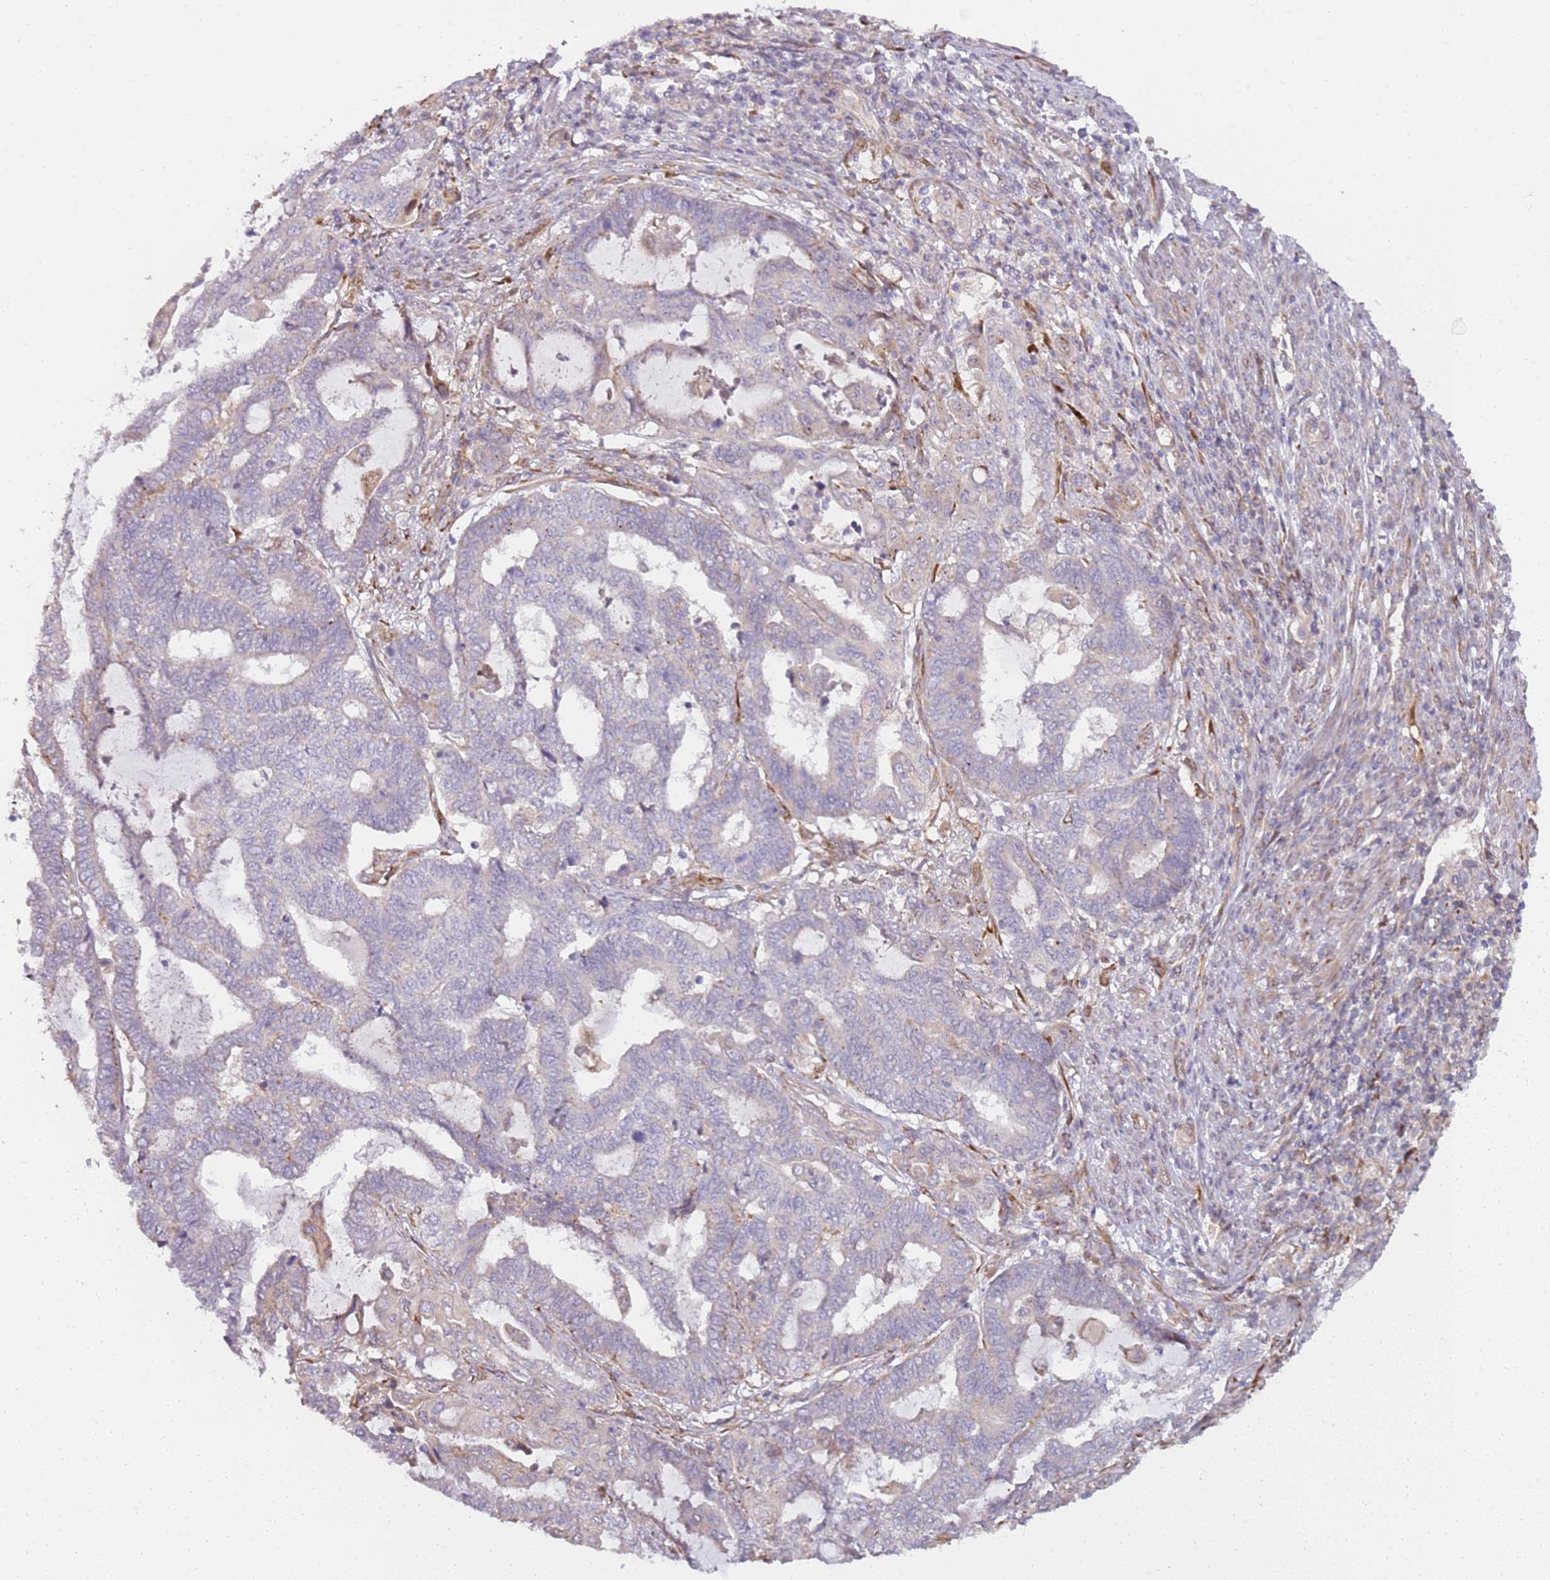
{"staining": {"intensity": "negative", "quantity": "none", "location": "none"}, "tissue": "endometrial cancer", "cell_type": "Tumor cells", "image_type": "cancer", "snomed": [{"axis": "morphology", "description": "Adenocarcinoma, NOS"}, {"axis": "topography", "description": "Uterus"}, {"axis": "topography", "description": "Endometrium"}], "caption": "The immunohistochemistry (IHC) photomicrograph has no significant staining in tumor cells of endometrial cancer (adenocarcinoma) tissue. Brightfield microscopy of immunohistochemistry stained with DAB (brown) and hematoxylin (blue), captured at high magnification.", "gene": "GRAP", "patient": {"sex": "female", "age": 70}}